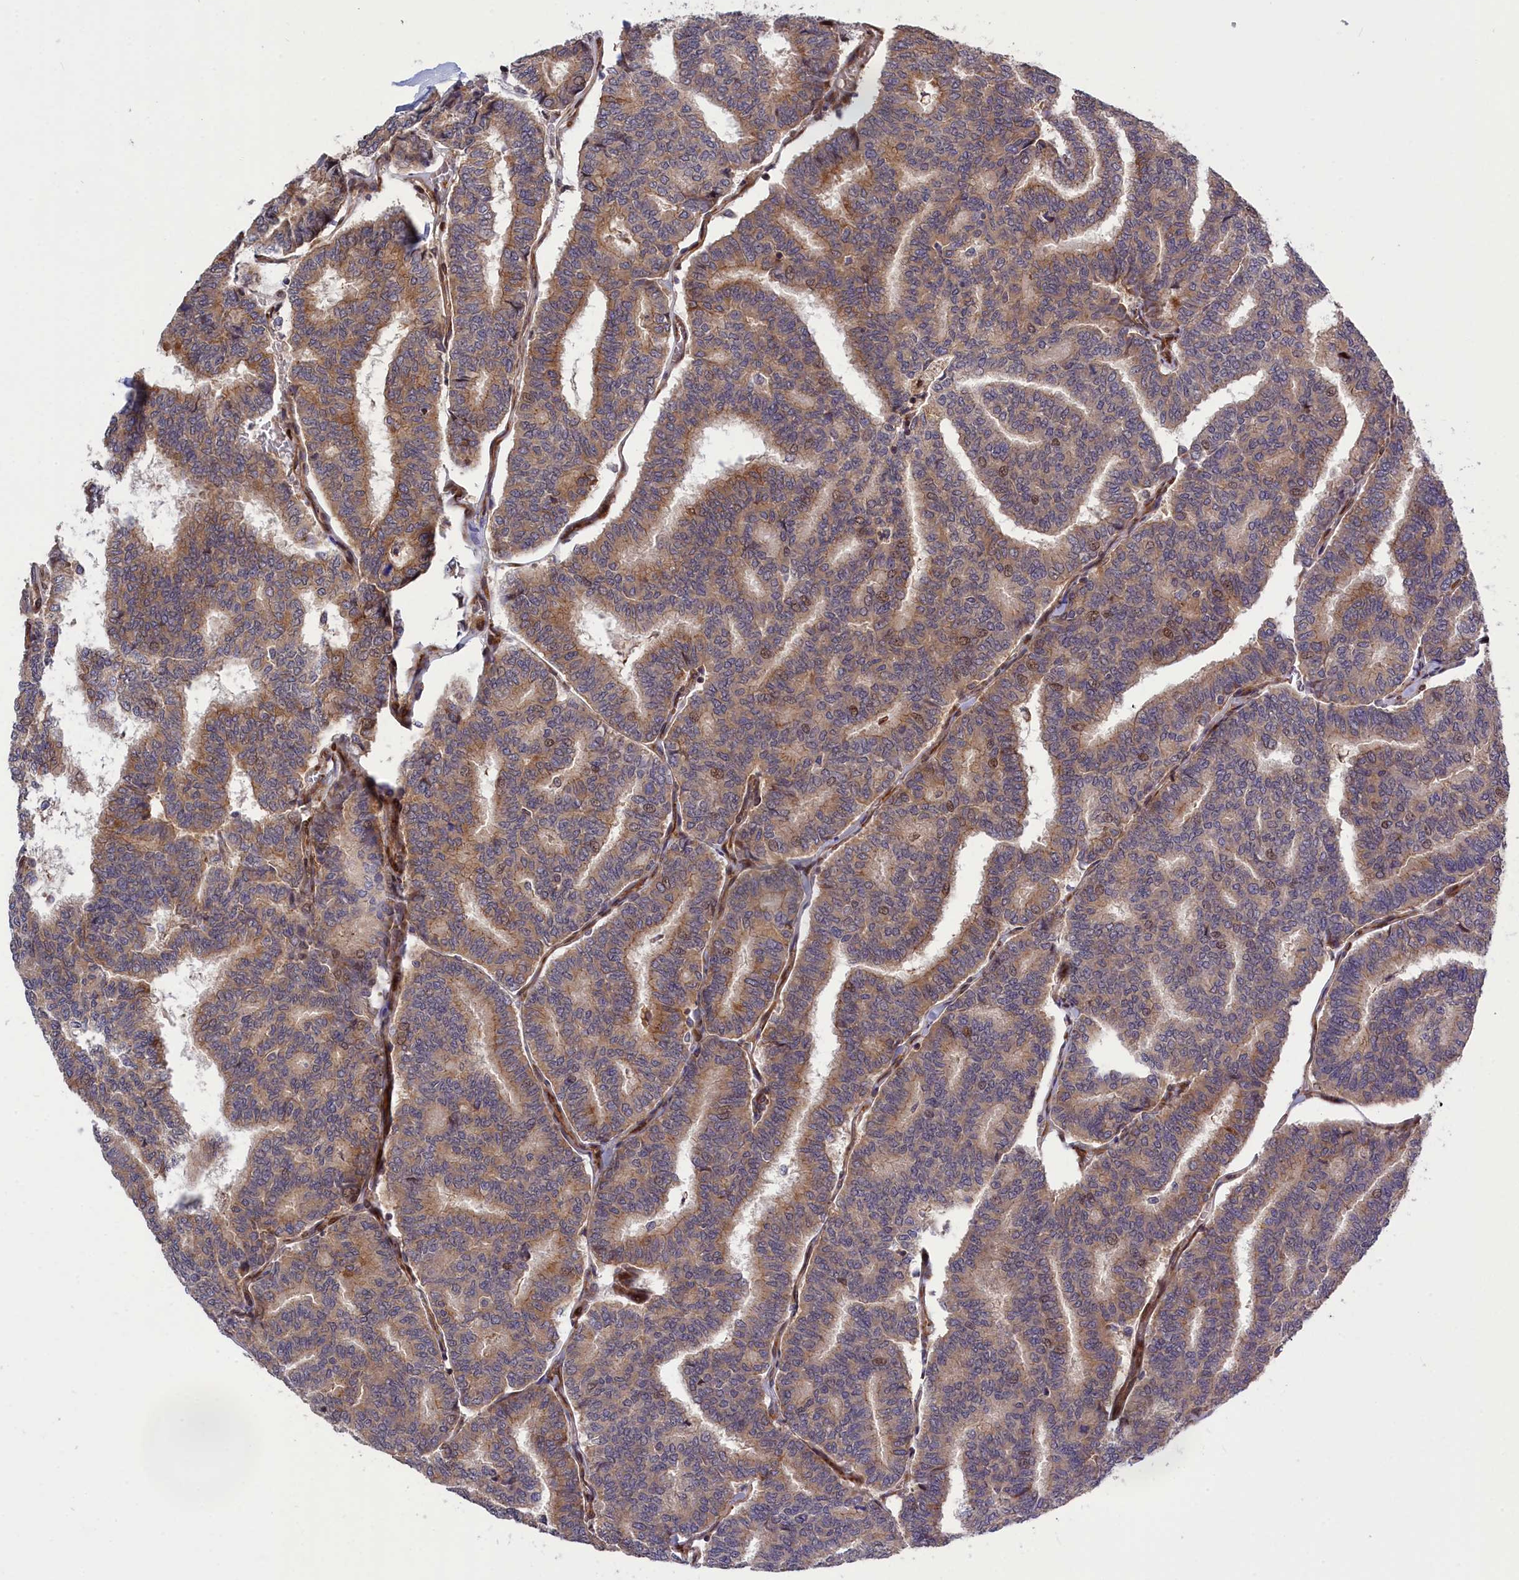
{"staining": {"intensity": "moderate", "quantity": "25%-75%", "location": "cytoplasmic/membranous,nuclear"}, "tissue": "thyroid cancer", "cell_type": "Tumor cells", "image_type": "cancer", "snomed": [{"axis": "morphology", "description": "Papillary adenocarcinoma, NOS"}, {"axis": "topography", "description": "Thyroid gland"}], "caption": "Moderate cytoplasmic/membranous and nuclear protein positivity is identified in approximately 25%-75% of tumor cells in papillary adenocarcinoma (thyroid). The protein of interest is shown in brown color, while the nuclei are stained blue.", "gene": "DDX60L", "patient": {"sex": "female", "age": 35}}